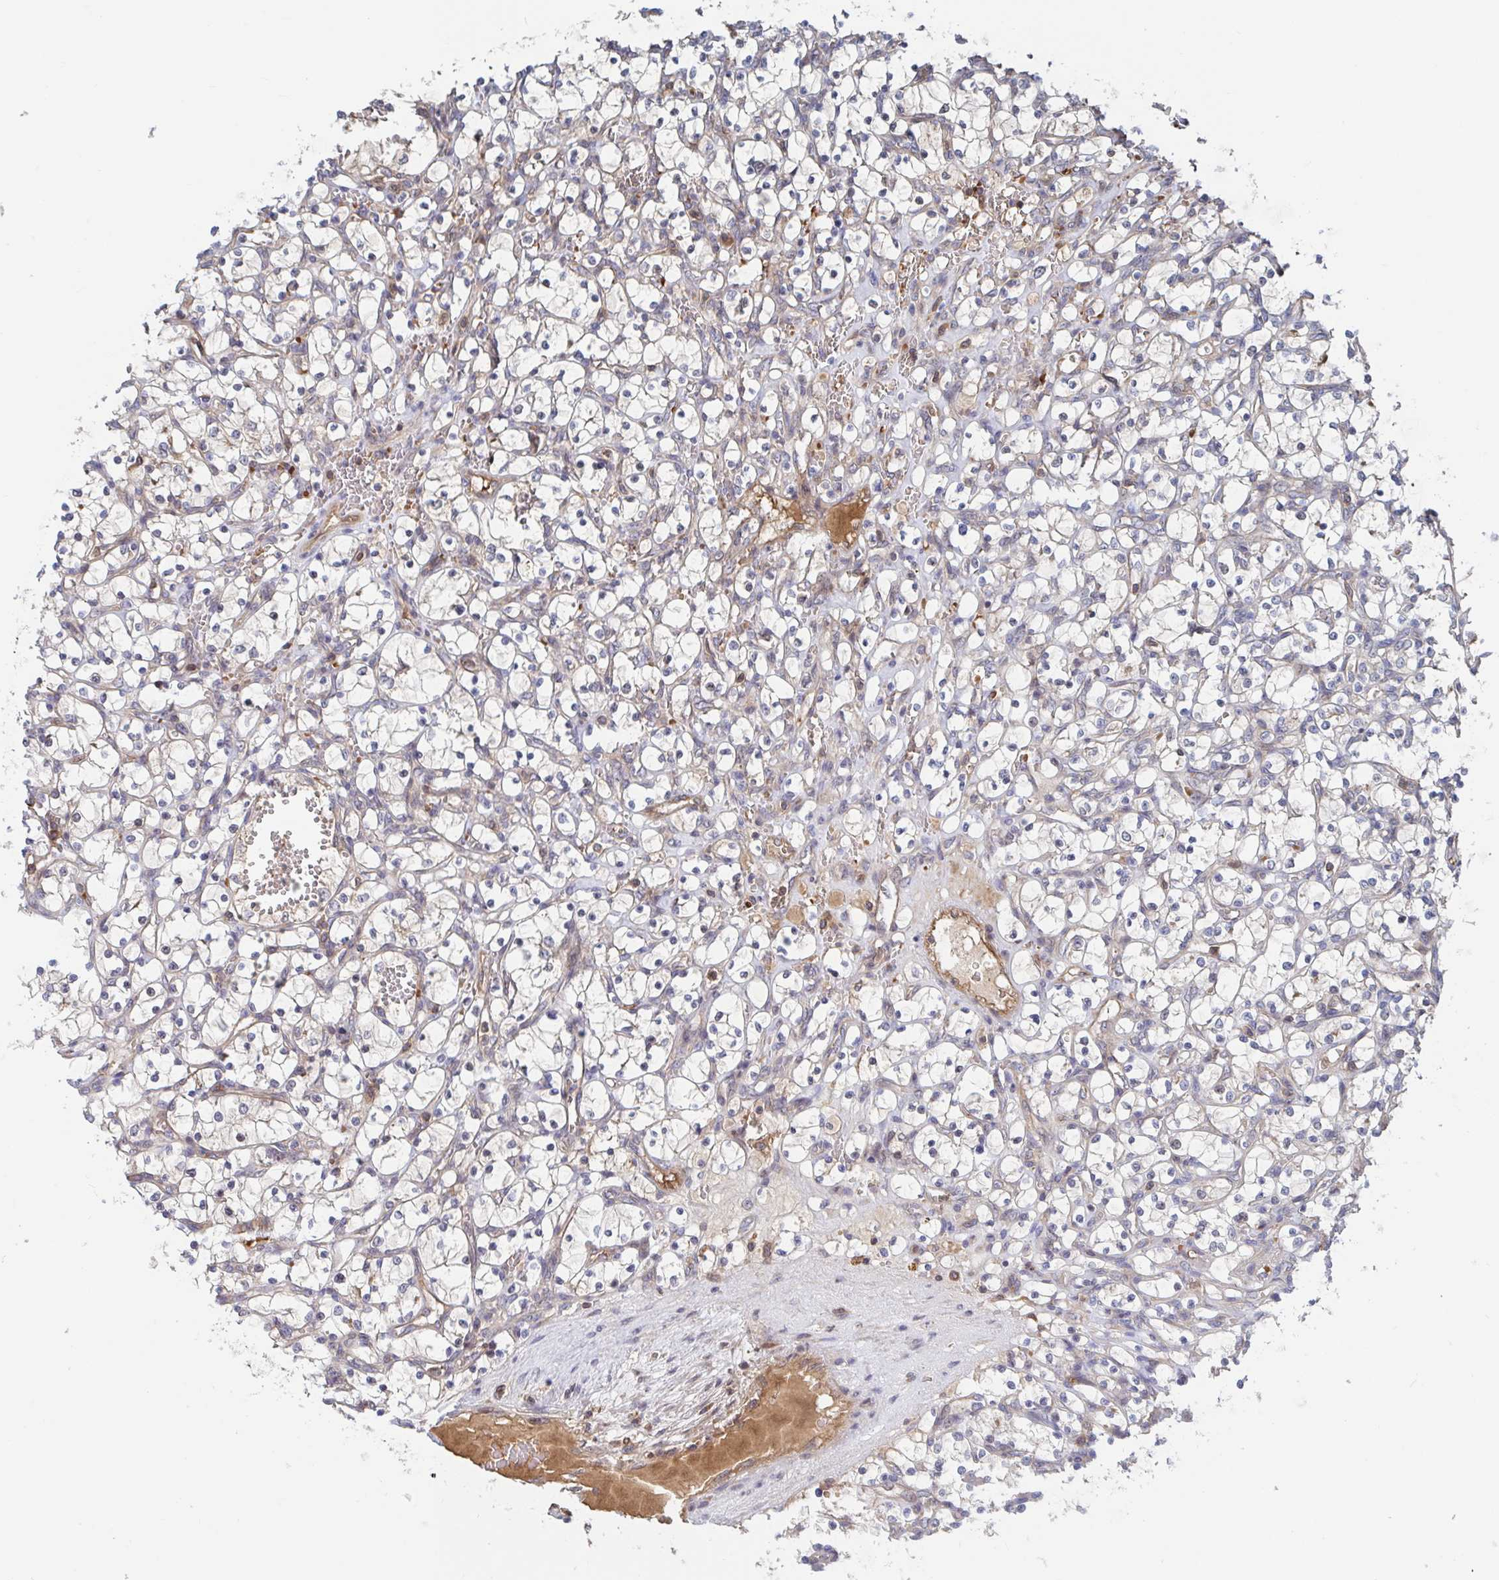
{"staining": {"intensity": "negative", "quantity": "none", "location": "none"}, "tissue": "renal cancer", "cell_type": "Tumor cells", "image_type": "cancer", "snomed": [{"axis": "morphology", "description": "Adenocarcinoma, NOS"}, {"axis": "topography", "description": "Kidney"}], "caption": "Immunohistochemistry of renal cancer (adenocarcinoma) demonstrates no positivity in tumor cells. (Brightfield microscopy of DAB immunohistochemistry at high magnification).", "gene": "DHRS12", "patient": {"sex": "female", "age": 69}}